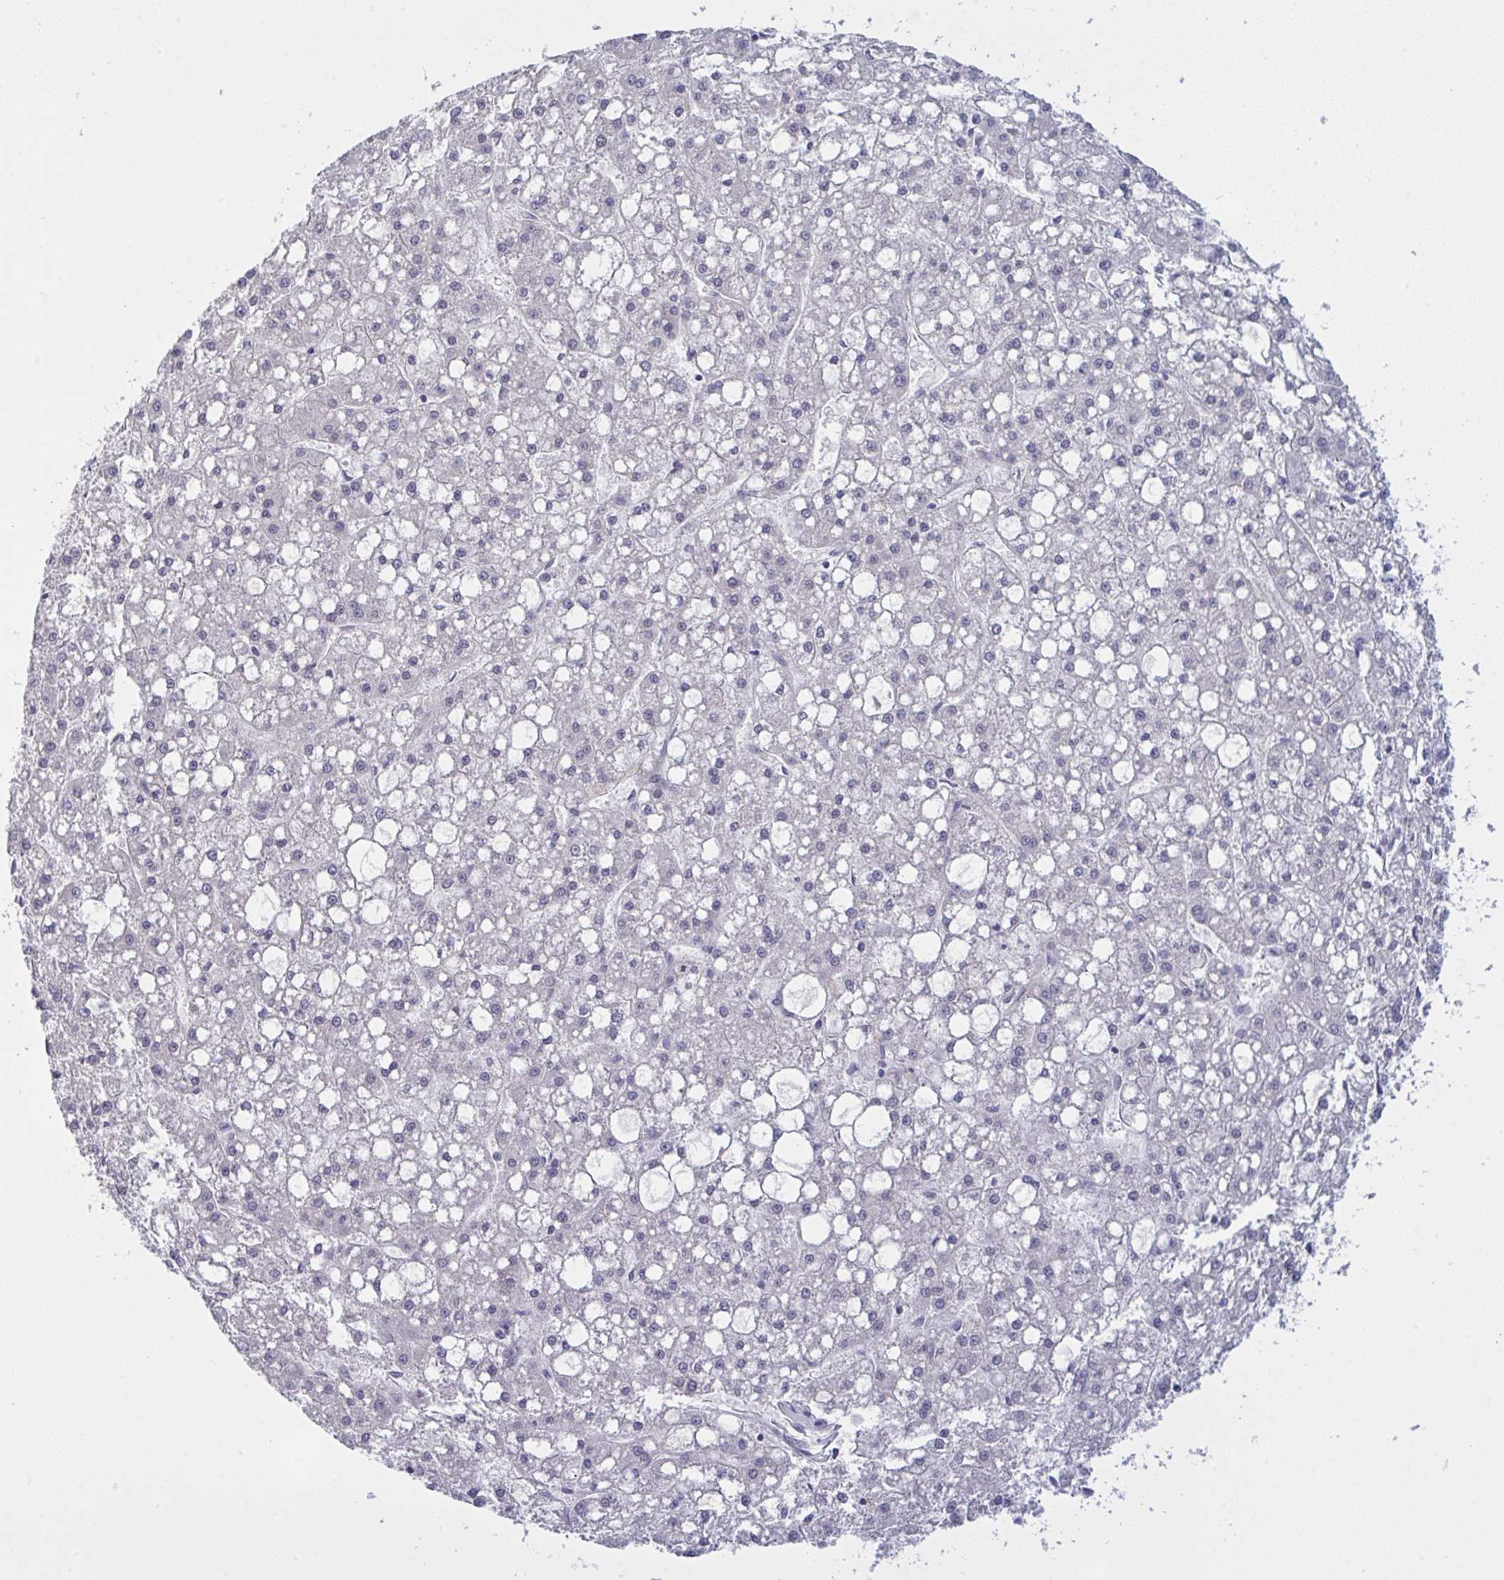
{"staining": {"intensity": "negative", "quantity": "none", "location": "none"}, "tissue": "liver cancer", "cell_type": "Tumor cells", "image_type": "cancer", "snomed": [{"axis": "morphology", "description": "Carcinoma, Hepatocellular, NOS"}, {"axis": "topography", "description": "Liver"}], "caption": "A micrograph of liver cancer stained for a protein reveals no brown staining in tumor cells.", "gene": "ZNF784", "patient": {"sex": "male", "age": 67}}